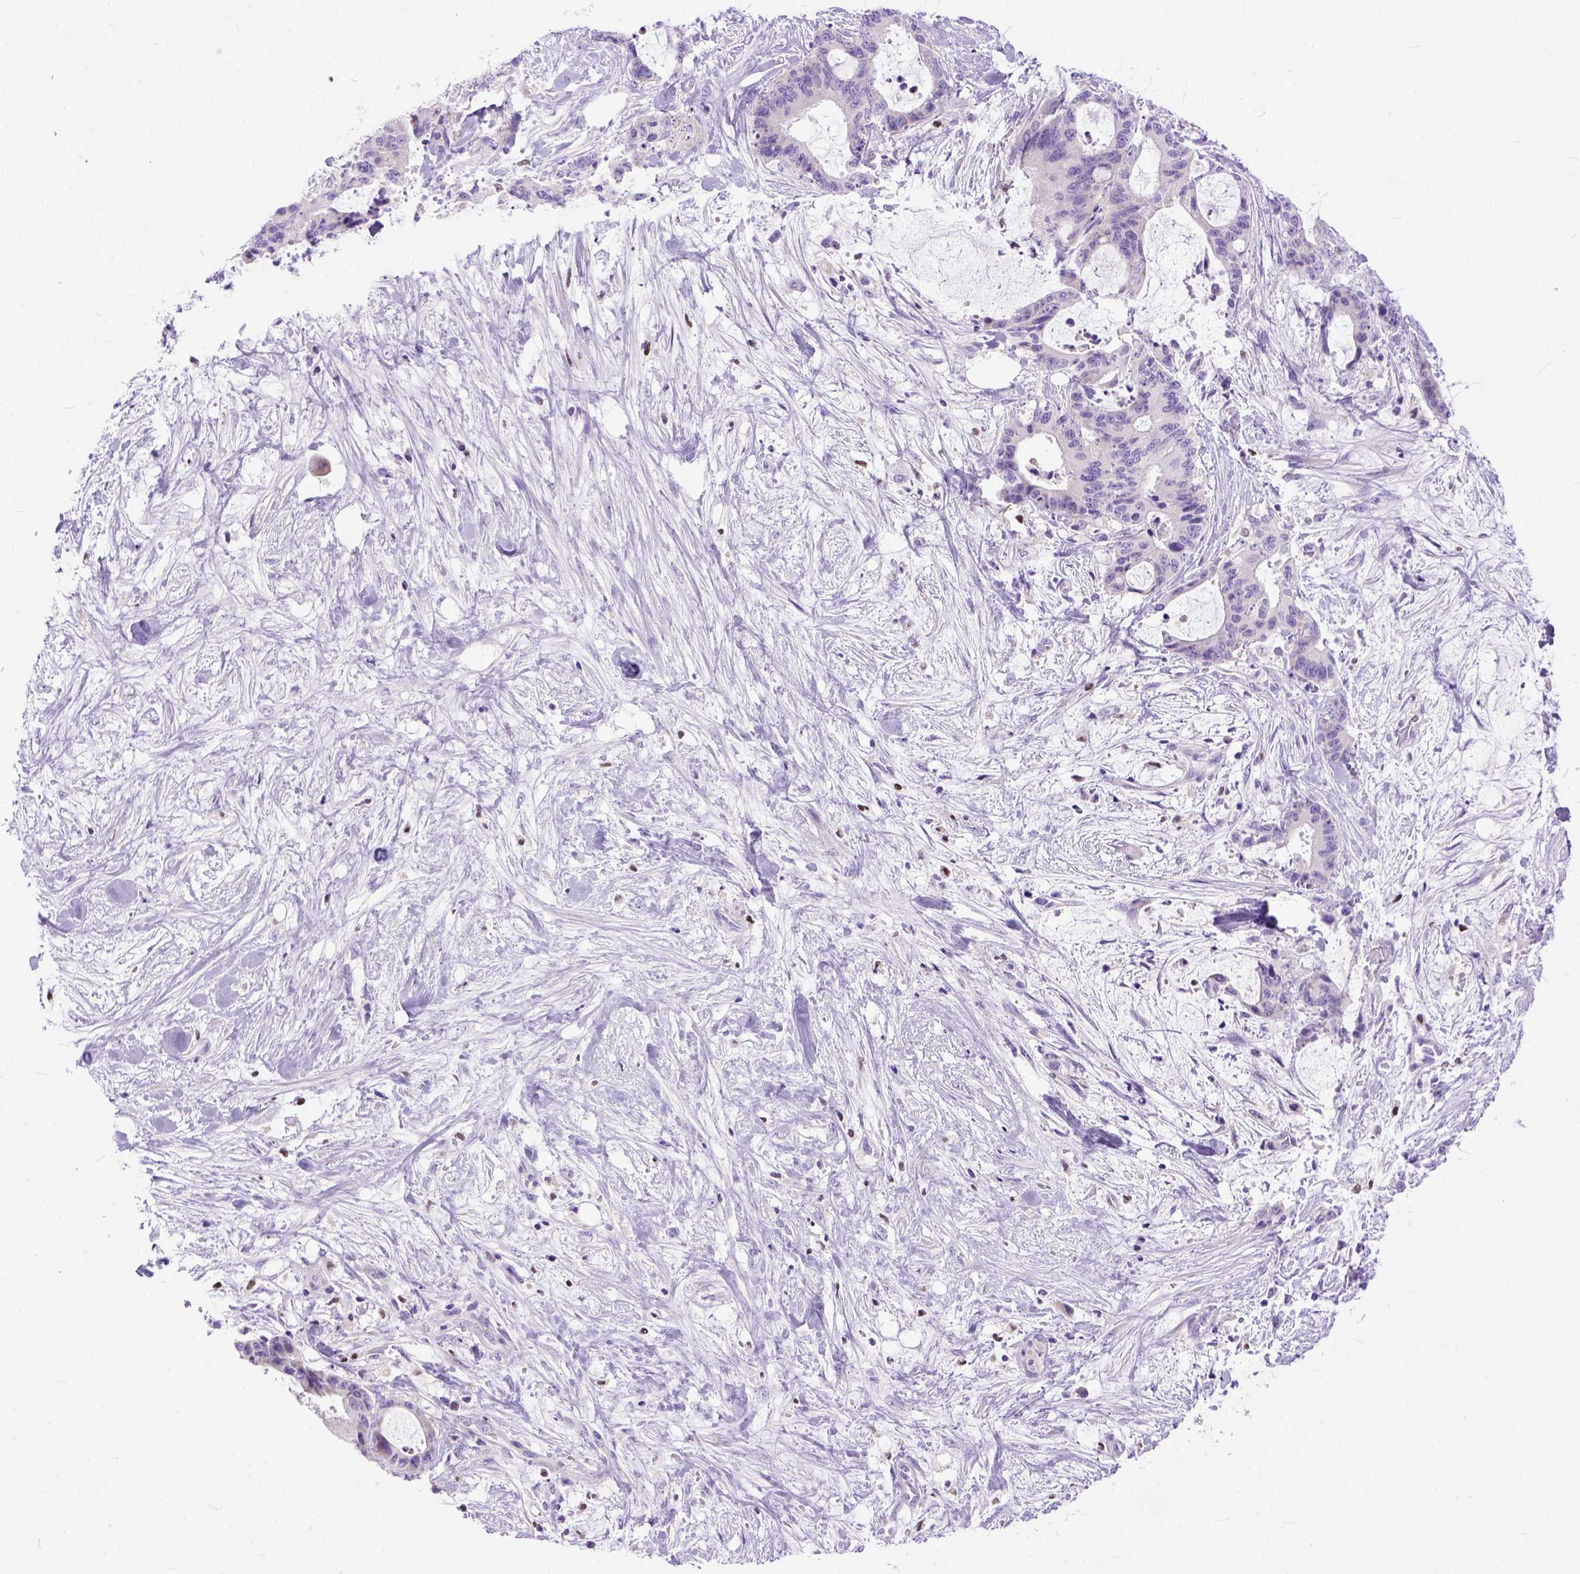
{"staining": {"intensity": "negative", "quantity": "none", "location": "none"}, "tissue": "liver cancer", "cell_type": "Tumor cells", "image_type": "cancer", "snomed": [{"axis": "morphology", "description": "Cholangiocarcinoma"}, {"axis": "topography", "description": "Liver"}], "caption": "This is an immunohistochemistry histopathology image of cholangiocarcinoma (liver). There is no expression in tumor cells.", "gene": "CRB1", "patient": {"sex": "female", "age": 73}}